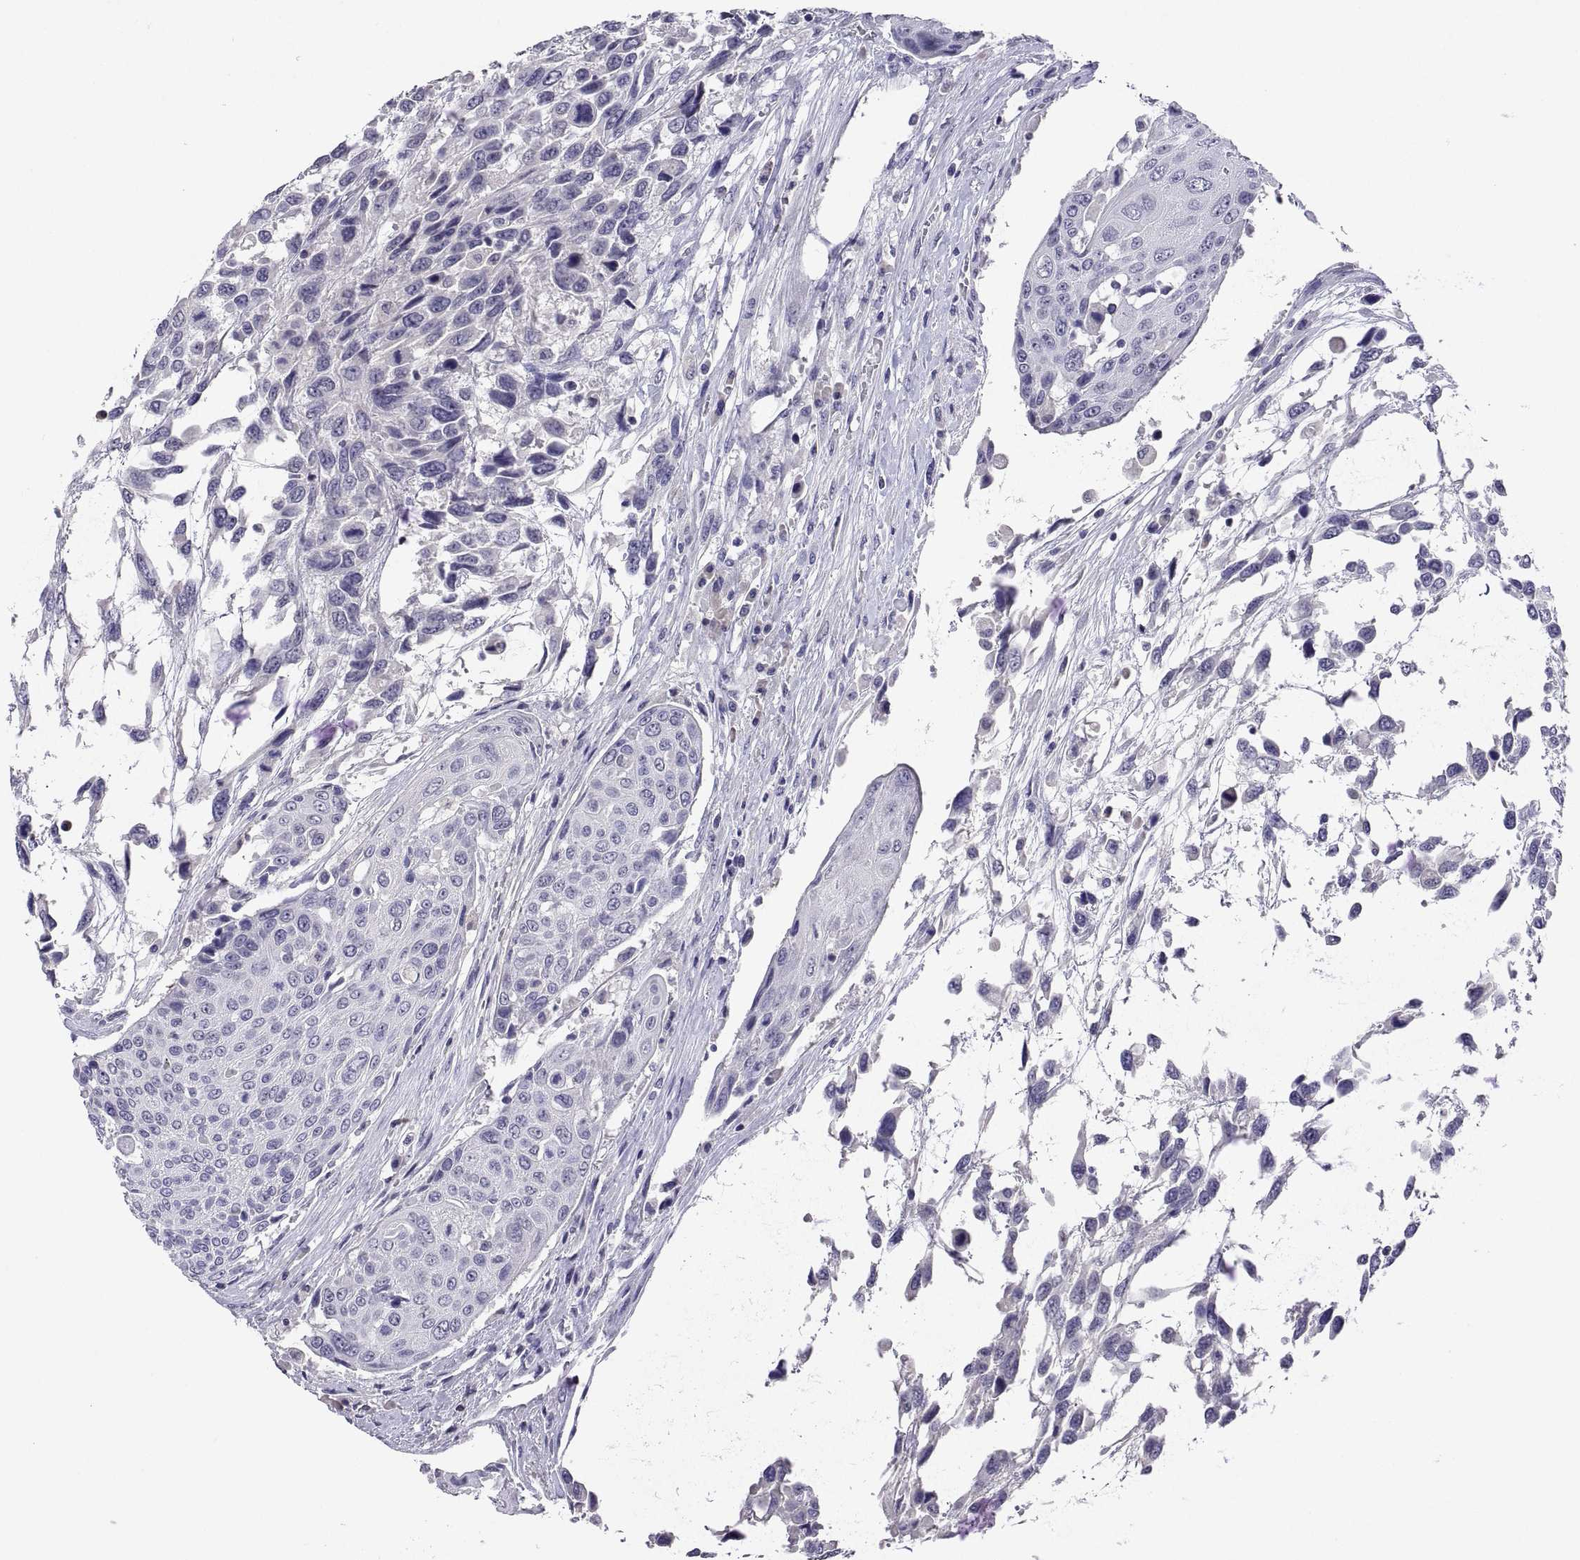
{"staining": {"intensity": "negative", "quantity": "none", "location": "none"}, "tissue": "urothelial cancer", "cell_type": "Tumor cells", "image_type": "cancer", "snomed": [{"axis": "morphology", "description": "Urothelial carcinoma, High grade"}, {"axis": "topography", "description": "Urinary bladder"}], "caption": "Protein analysis of urothelial cancer exhibits no significant staining in tumor cells.", "gene": "MS4A1", "patient": {"sex": "female", "age": 70}}